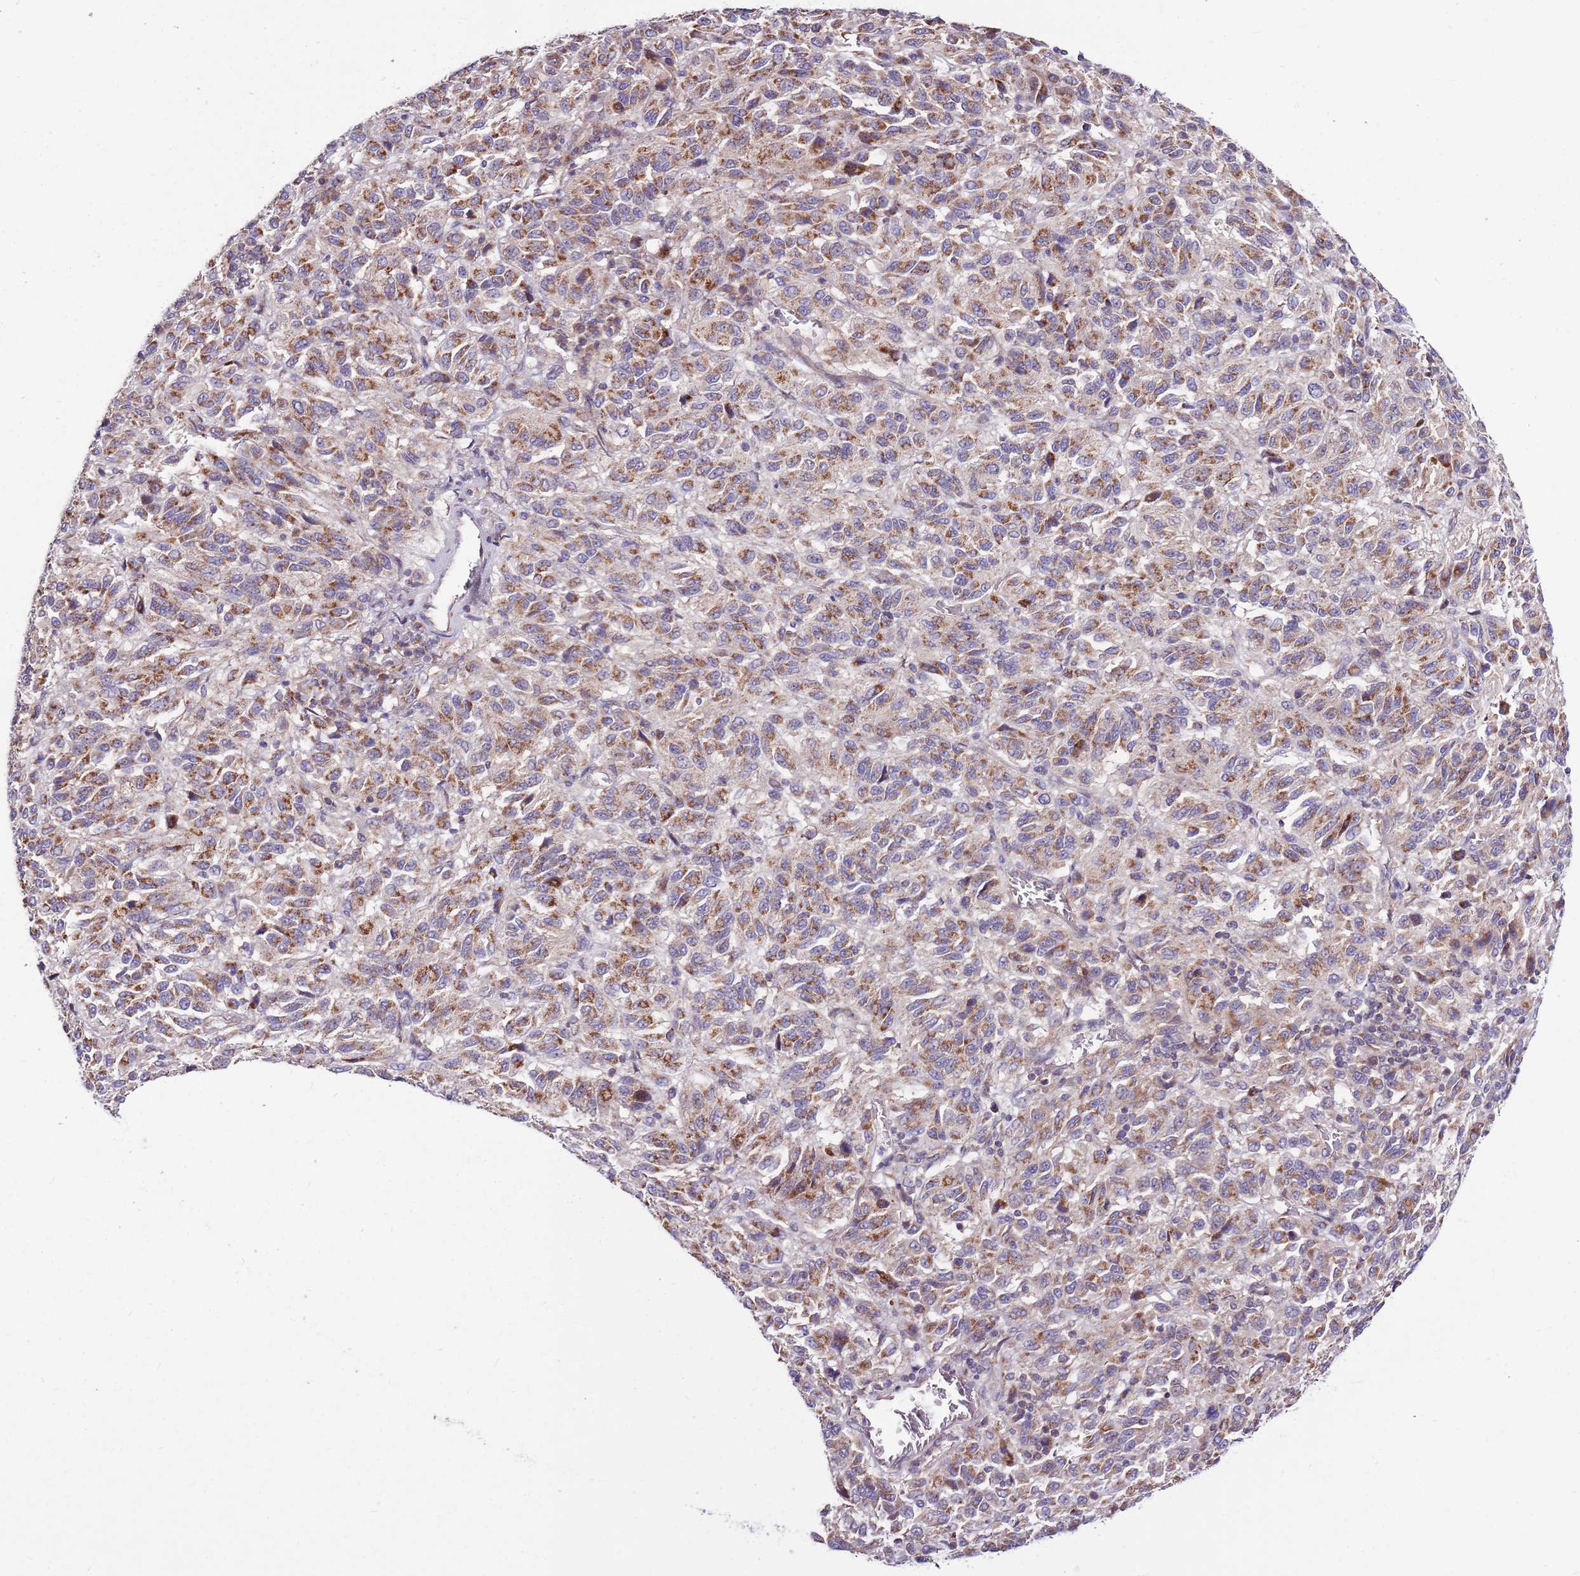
{"staining": {"intensity": "moderate", "quantity": ">75%", "location": "cytoplasmic/membranous"}, "tissue": "melanoma", "cell_type": "Tumor cells", "image_type": "cancer", "snomed": [{"axis": "morphology", "description": "Malignant melanoma, Metastatic site"}, {"axis": "topography", "description": "Lung"}], "caption": "The micrograph shows a brown stain indicating the presence of a protein in the cytoplasmic/membranous of tumor cells in malignant melanoma (metastatic site).", "gene": "SMG1", "patient": {"sex": "male", "age": 64}}